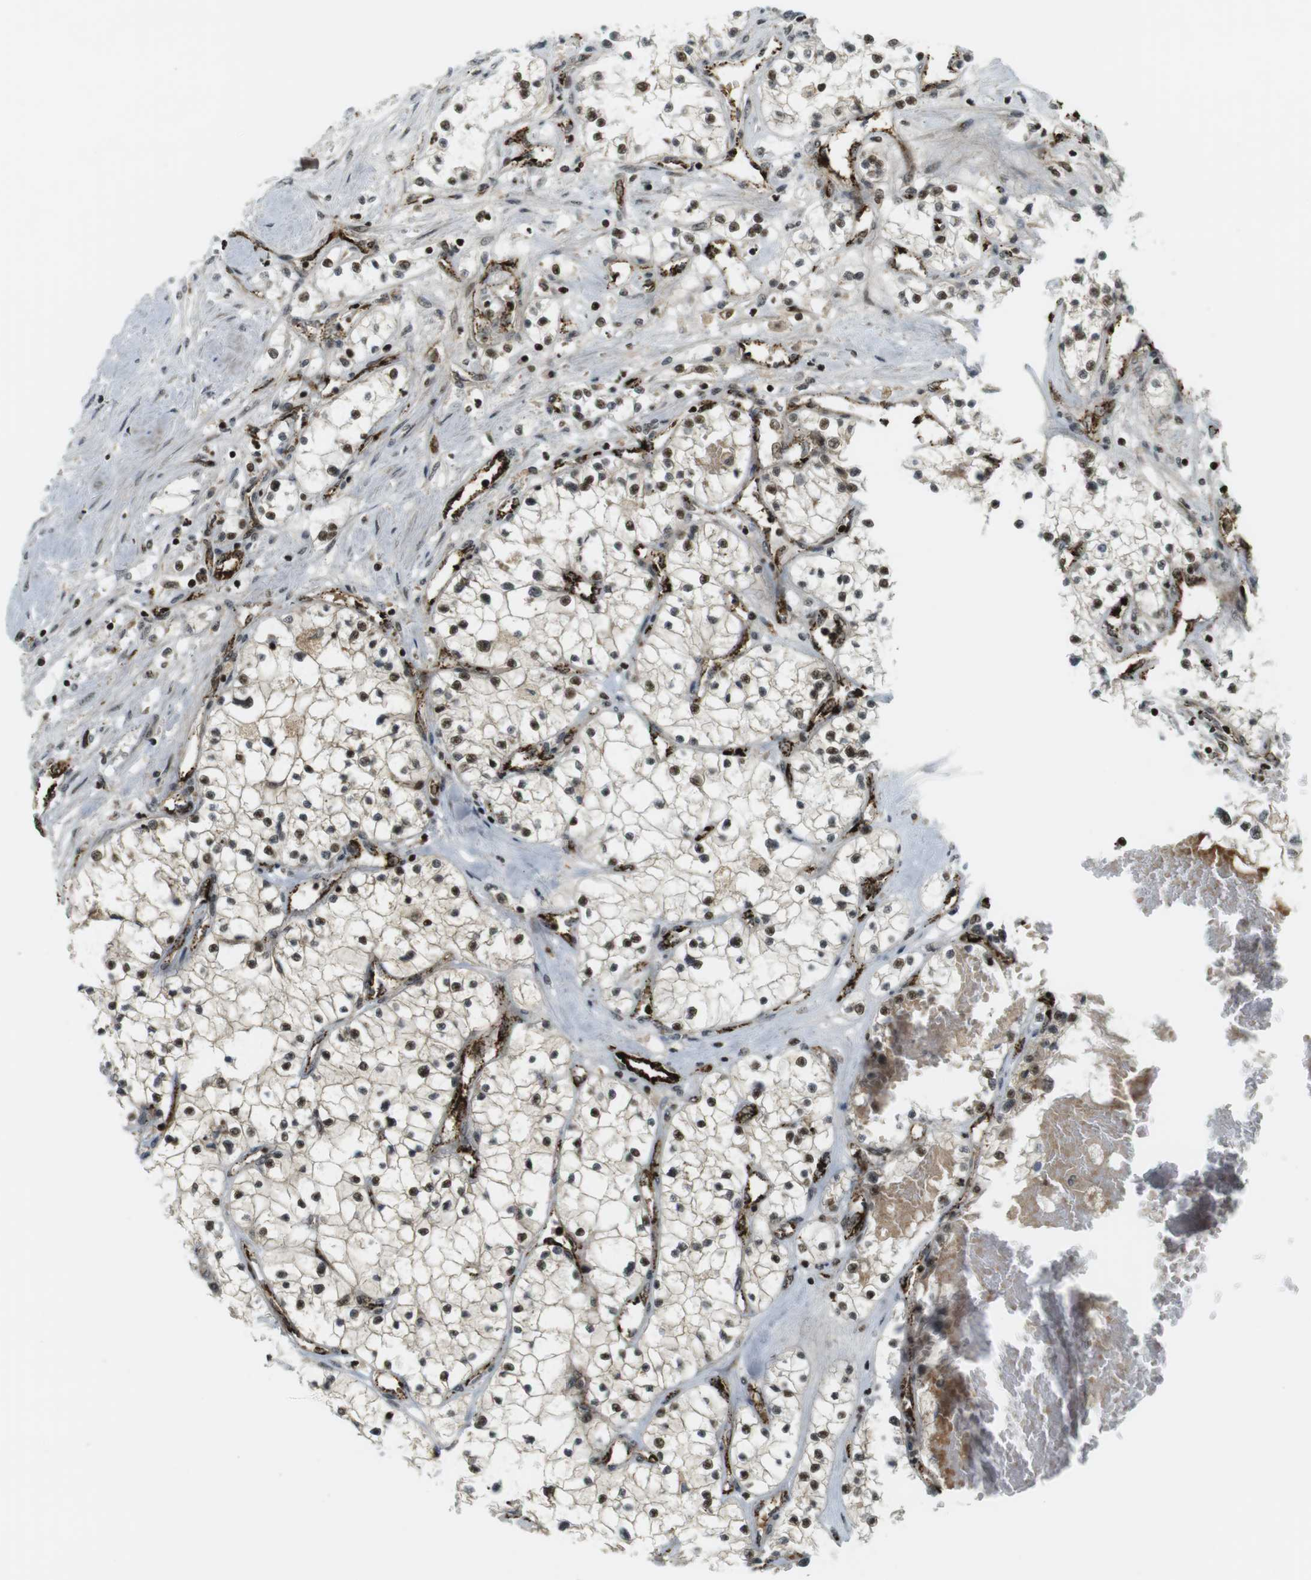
{"staining": {"intensity": "weak", "quantity": ">75%", "location": "cytoplasmic/membranous,nuclear"}, "tissue": "renal cancer", "cell_type": "Tumor cells", "image_type": "cancer", "snomed": [{"axis": "morphology", "description": "Adenocarcinoma, NOS"}, {"axis": "topography", "description": "Kidney"}], "caption": "Tumor cells display low levels of weak cytoplasmic/membranous and nuclear positivity in about >75% of cells in human renal cancer (adenocarcinoma).", "gene": "PPP1R13B", "patient": {"sex": "male", "age": 68}}